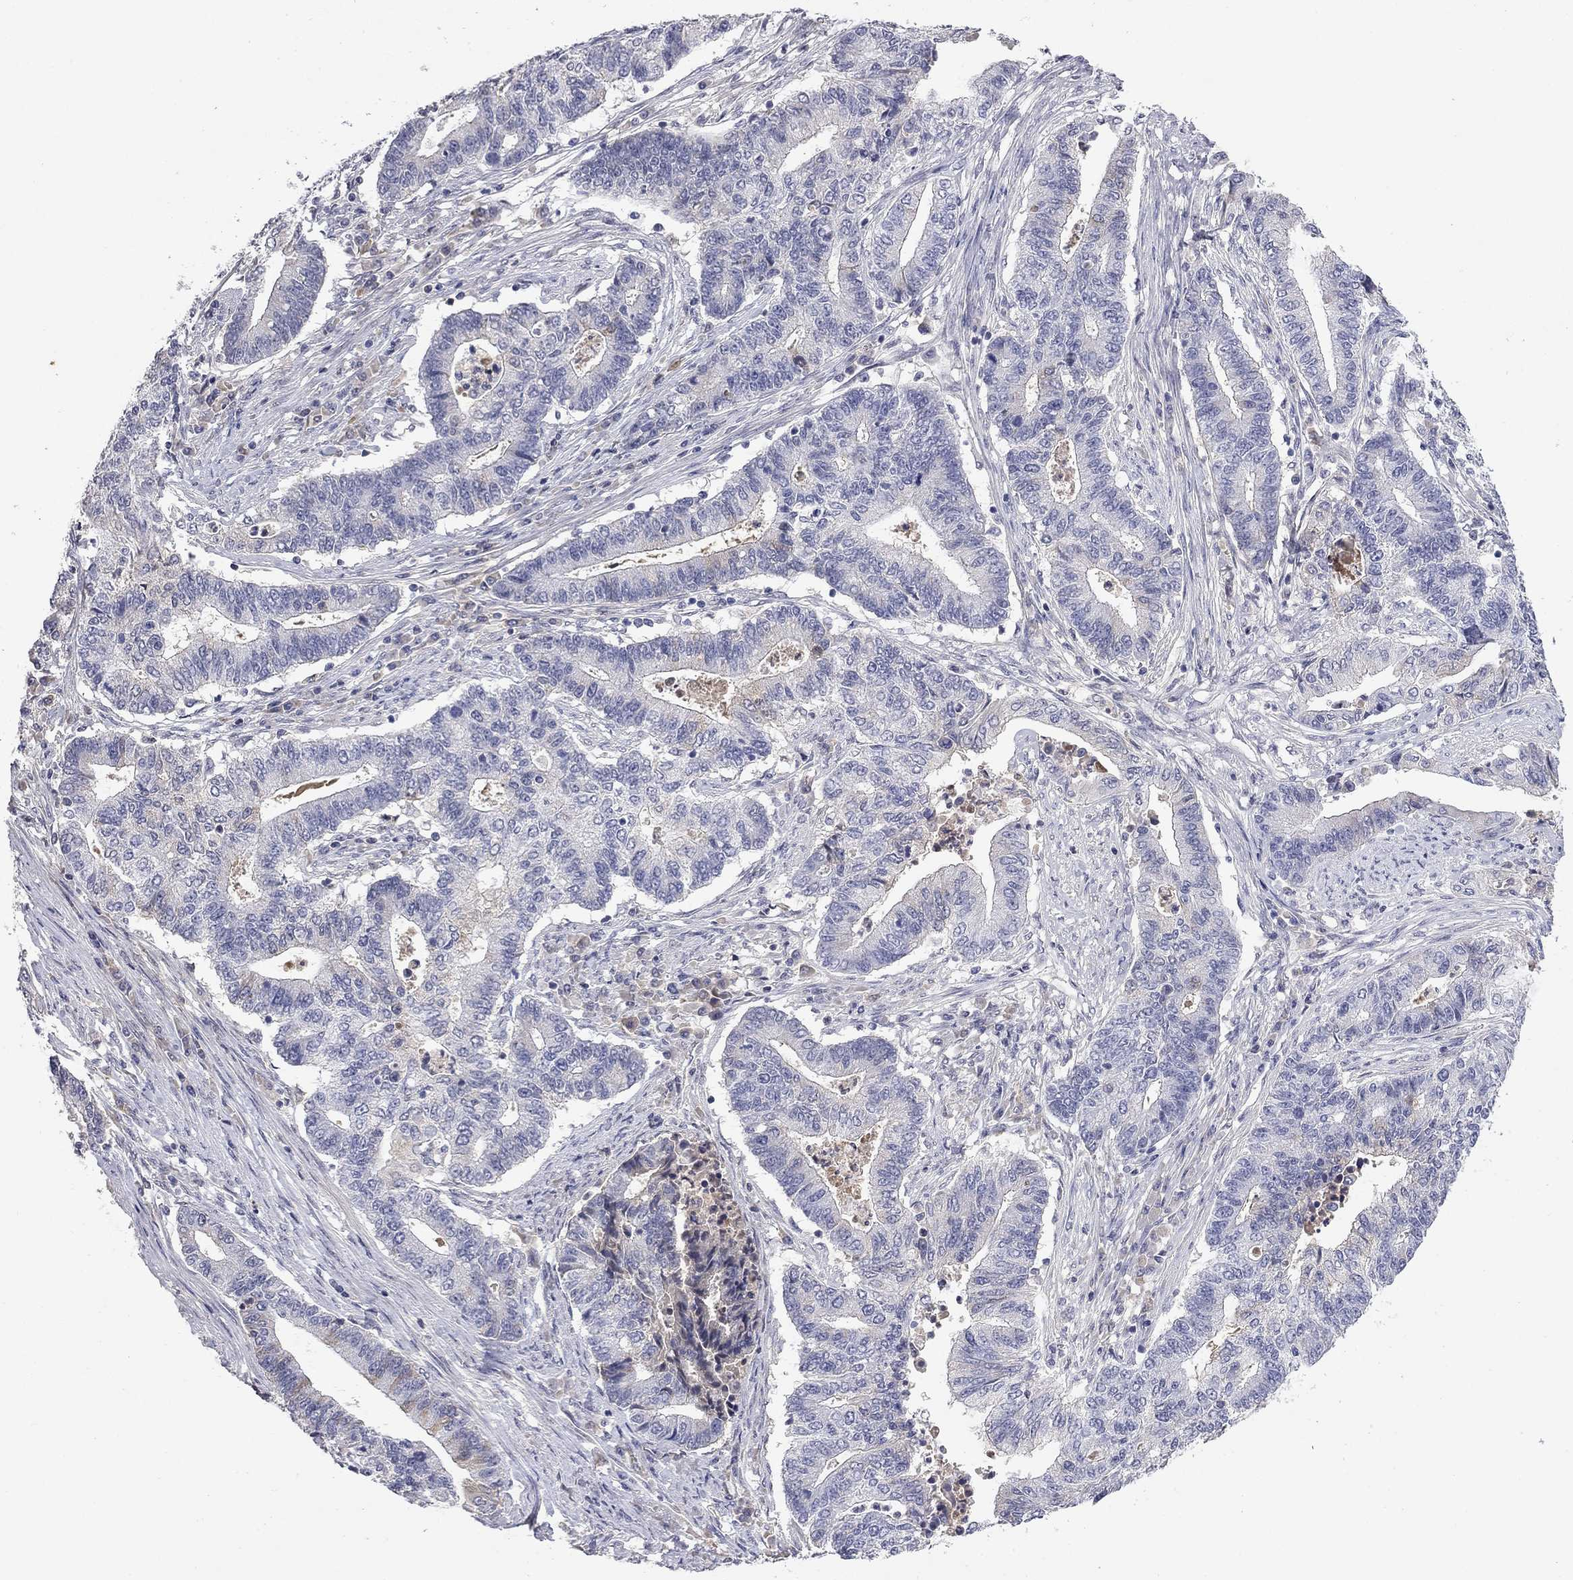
{"staining": {"intensity": "negative", "quantity": "none", "location": "none"}, "tissue": "endometrial cancer", "cell_type": "Tumor cells", "image_type": "cancer", "snomed": [{"axis": "morphology", "description": "Adenocarcinoma, NOS"}, {"axis": "topography", "description": "Uterus"}, {"axis": "topography", "description": "Endometrium"}], "caption": "Immunohistochemistry (IHC) micrograph of neoplastic tissue: adenocarcinoma (endometrial) stained with DAB displays no significant protein expression in tumor cells. (DAB (3,3'-diaminobenzidine) immunohistochemistry with hematoxylin counter stain).", "gene": "SLC51A", "patient": {"sex": "female", "age": 54}}